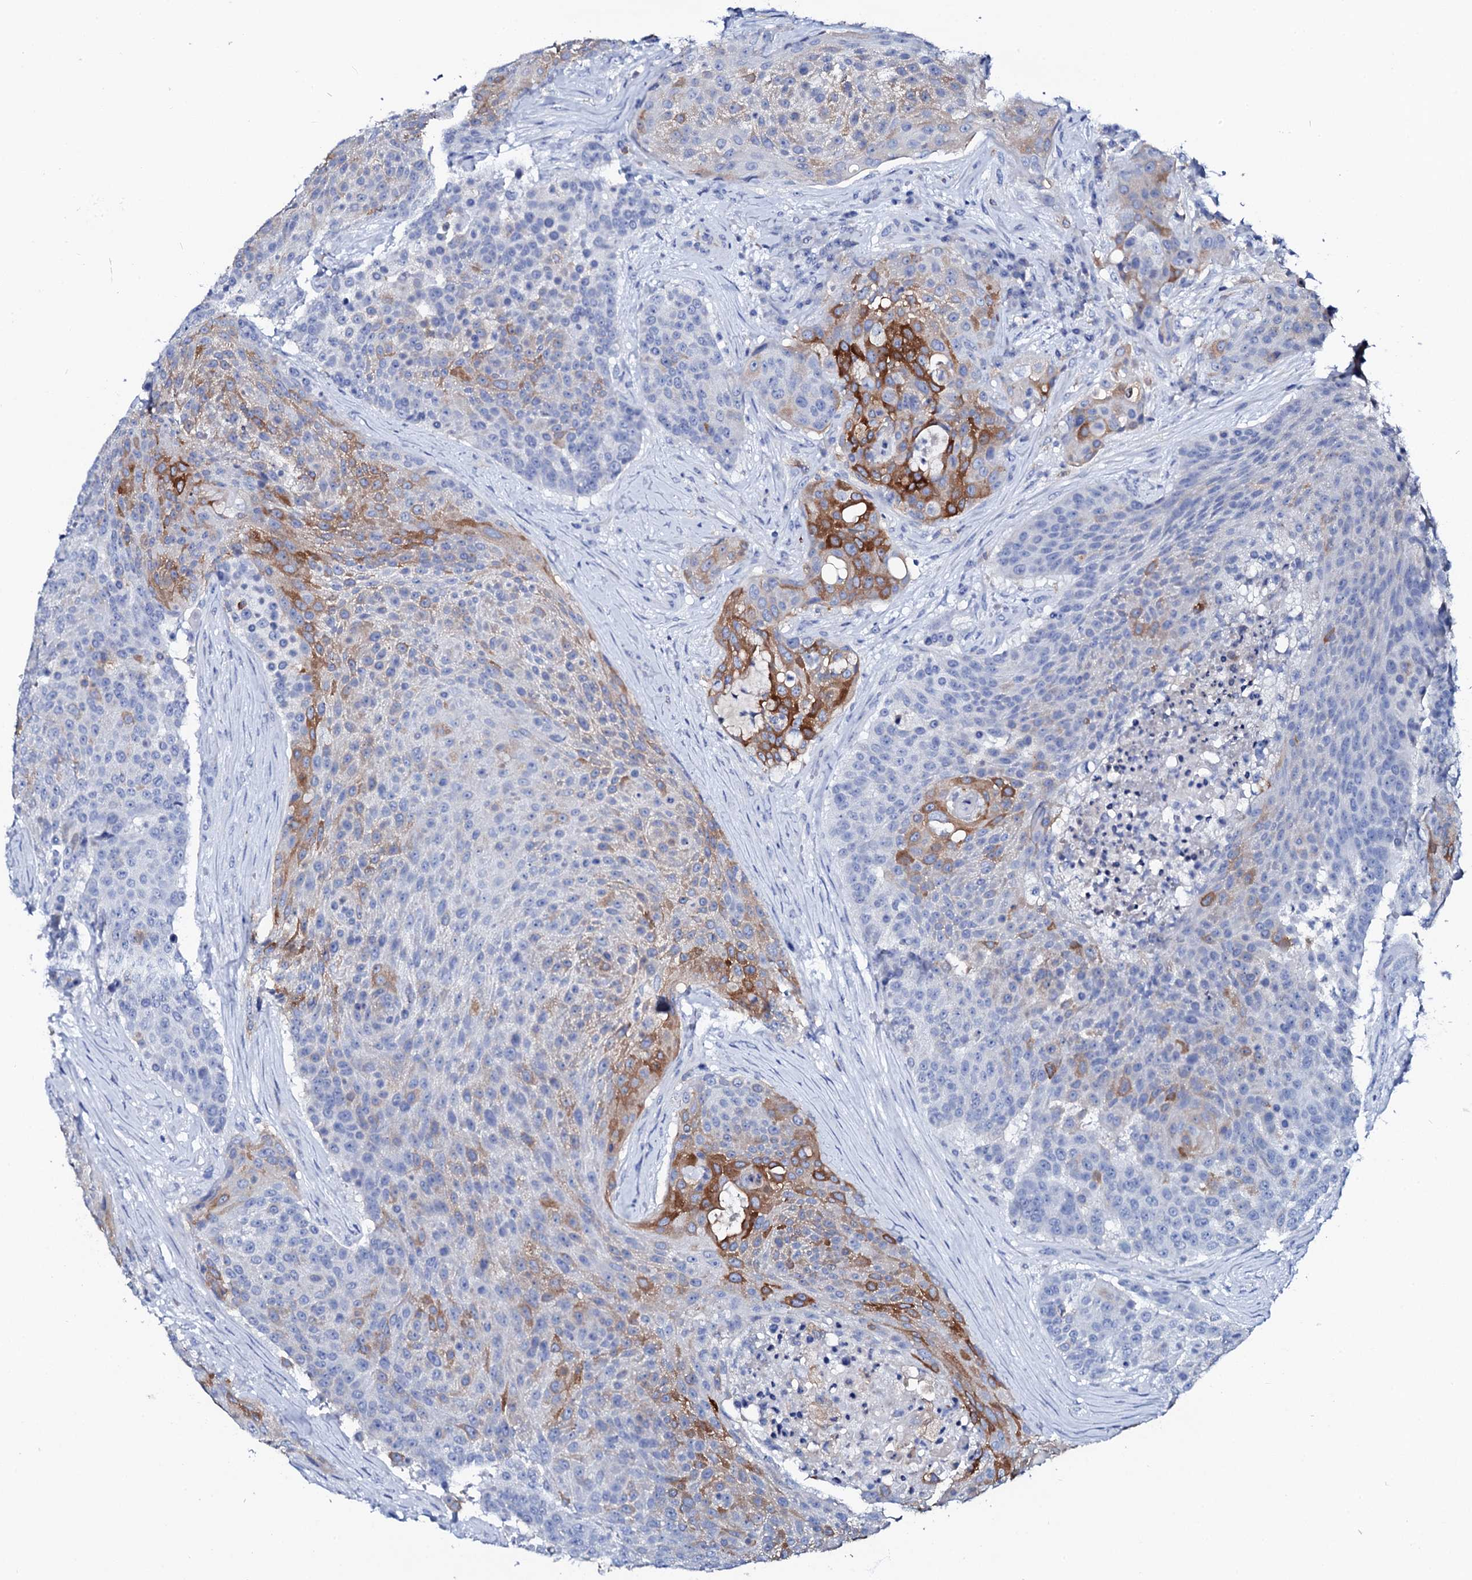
{"staining": {"intensity": "strong", "quantity": "<25%", "location": "cytoplasmic/membranous"}, "tissue": "urothelial cancer", "cell_type": "Tumor cells", "image_type": "cancer", "snomed": [{"axis": "morphology", "description": "Urothelial carcinoma, High grade"}, {"axis": "topography", "description": "Urinary bladder"}], "caption": "Urothelial cancer stained with DAB immunohistochemistry (IHC) demonstrates medium levels of strong cytoplasmic/membranous expression in approximately <25% of tumor cells. The staining was performed using DAB, with brown indicating positive protein expression. Nuclei are stained blue with hematoxylin.", "gene": "GLB1L3", "patient": {"sex": "female", "age": 63}}